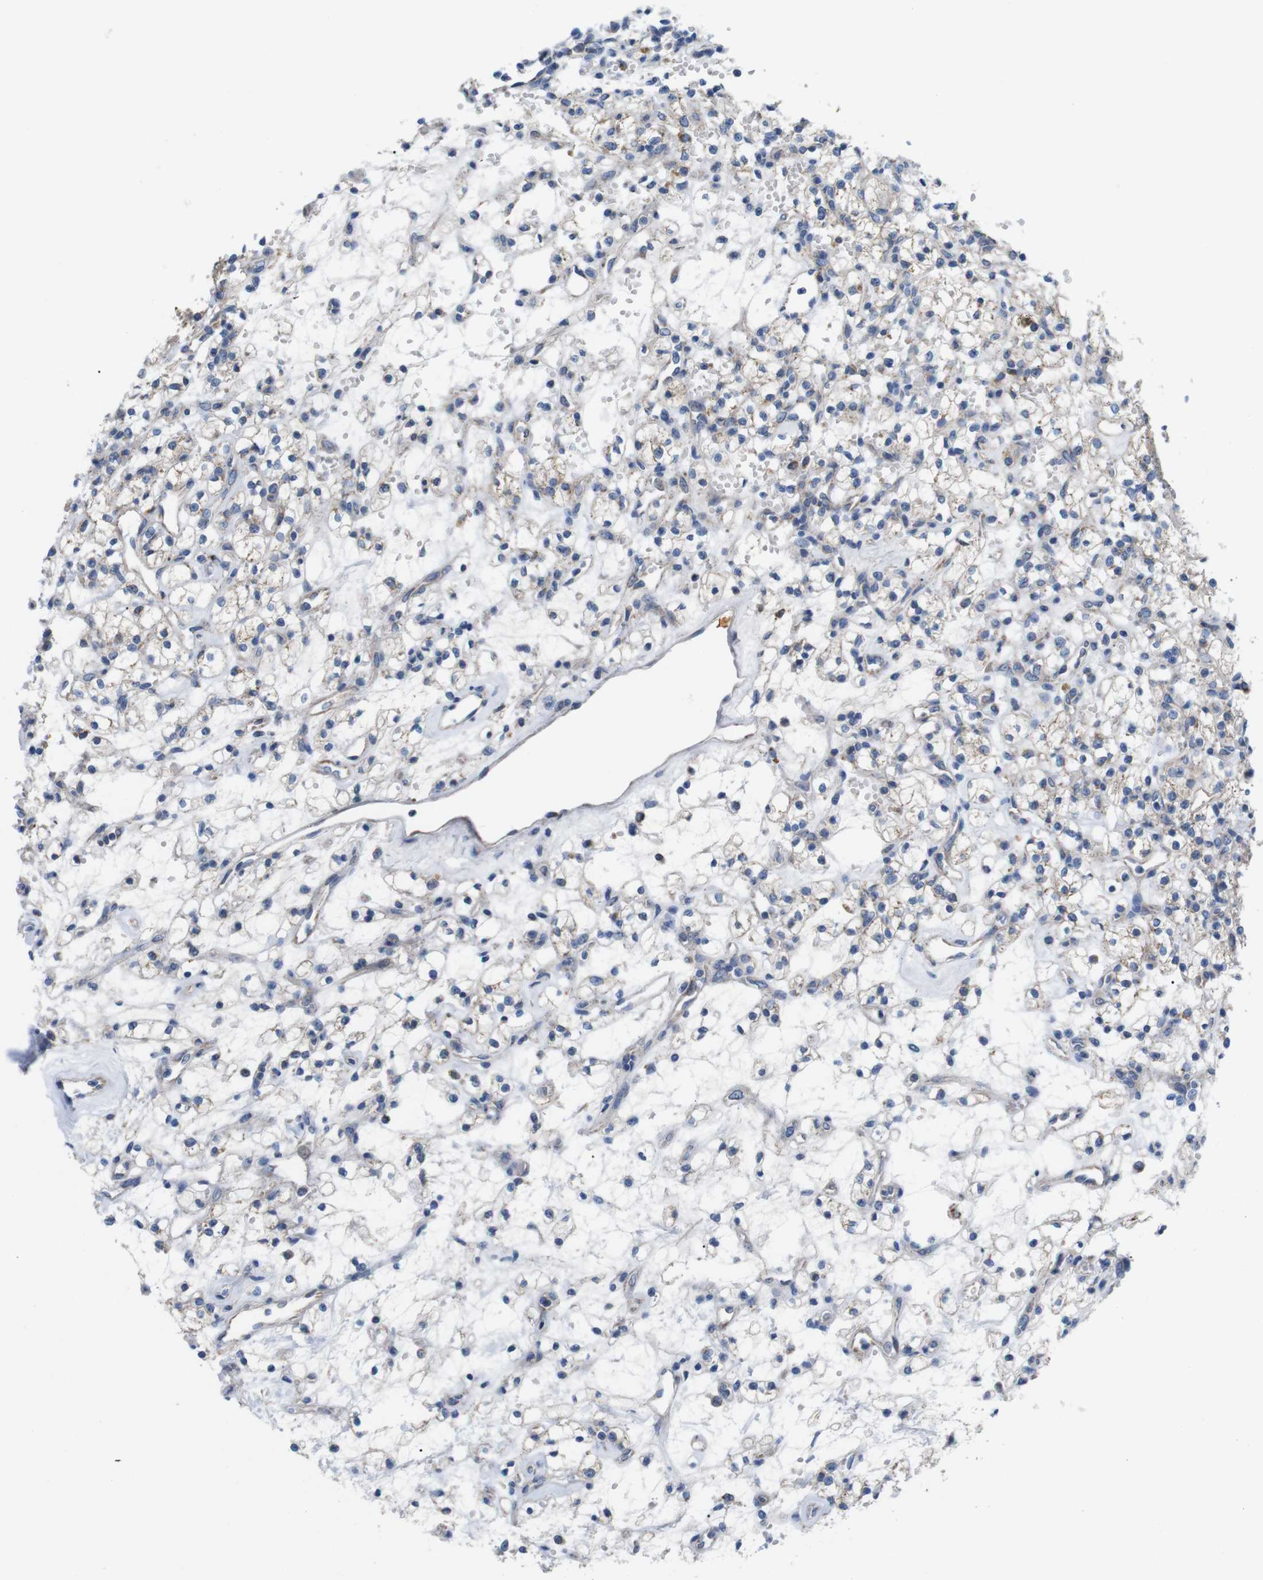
{"staining": {"intensity": "weak", "quantity": ">75%", "location": "cytoplasmic/membranous"}, "tissue": "renal cancer", "cell_type": "Tumor cells", "image_type": "cancer", "snomed": [{"axis": "morphology", "description": "Adenocarcinoma, NOS"}, {"axis": "topography", "description": "Kidney"}], "caption": "The immunohistochemical stain highlights weak cytoplasmic/membranous staining in tumor cells of renal adenocarcinoma tissue. (Stains: DAB in brown, nuclei in blue, Microscopy: brightfield microscopy at high magnification).", "gene": "F2RL1", "patient": {"sex": "female", "age": 60}}